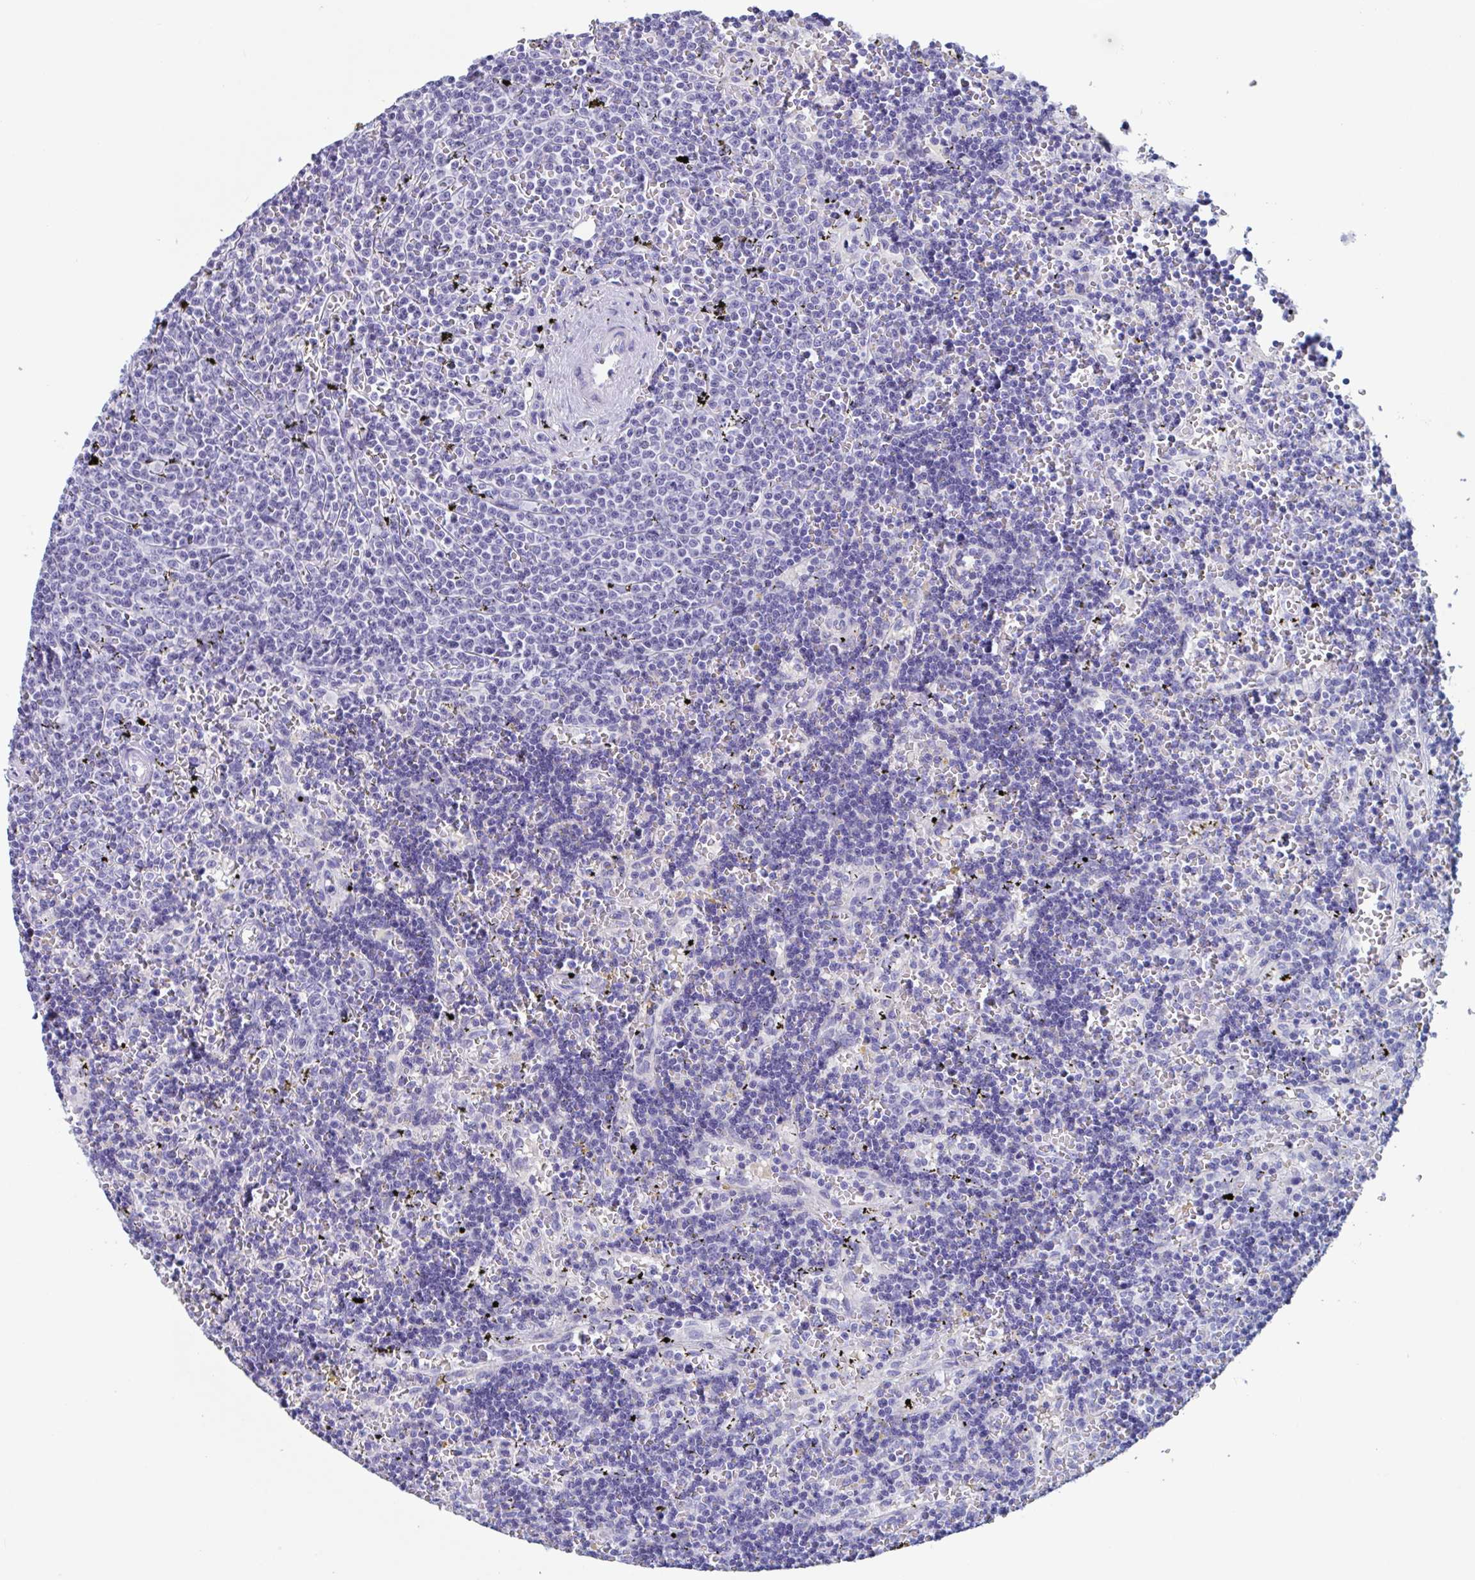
{"staining": {"intensity": "negative", "quantity": "none", "location": "none"}, "tissue": "lymphoma", "cell_type": "Tumor cells", "image_type": "cancer", "snomed": [{"axis": "morphology", "description": "Malignant lymphoma, non-Hodgkin's type, Low grade"}, {"axis": "topography", "description": "Spleen"}], "caption": "A histopathology image of low-grade malignant lymphoma, non-Hodgkin's type stained for a protein reveals no brown staining in tumor cells.", "gene": "ZPBP", "patient": {"sex": "male", "age": 60}}